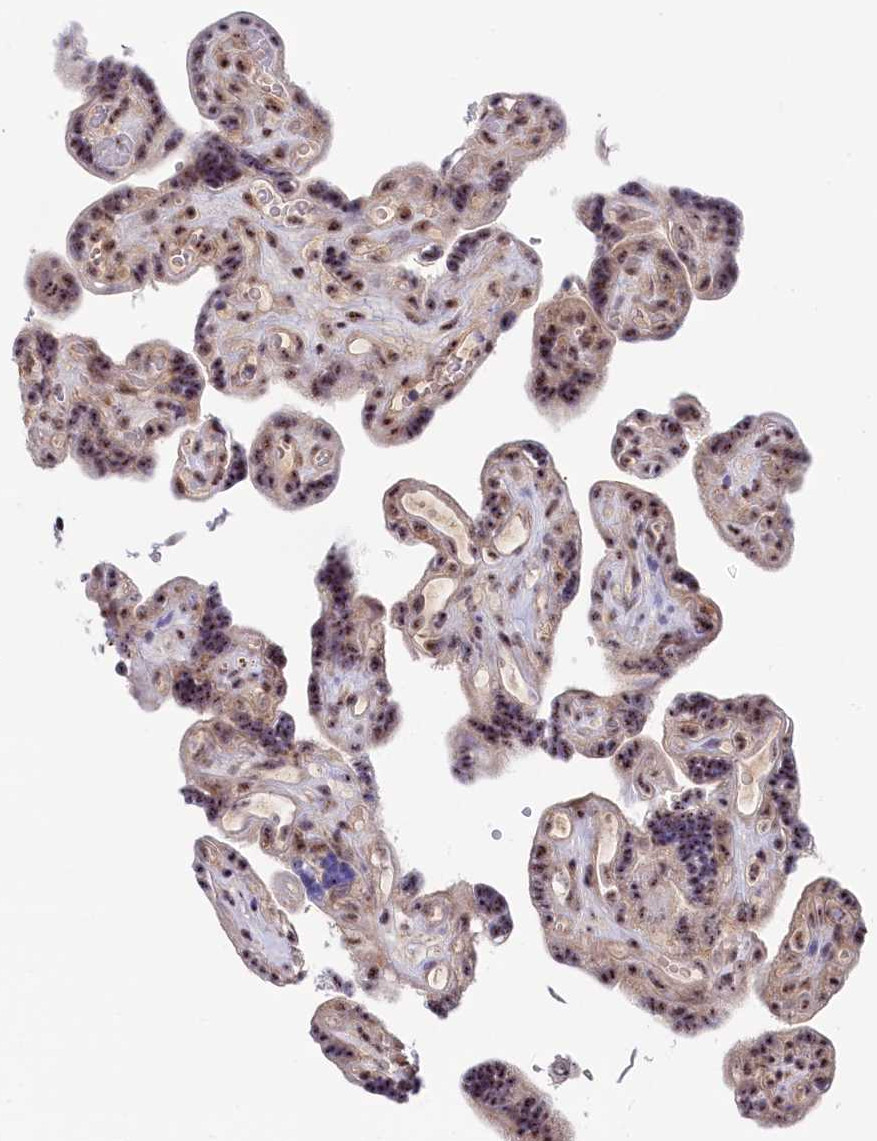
{"staining": {"intensity": "moderate", "quantity": ">75%", "location": "cytoplasmic/membranous,nuclear"}, "tissue": "placenta", "cell_type": "Decidual cells", "image_type": "normal", "snomed": [{"axis": "morphology", "description": "Normal tissue, NOS"}, {"axis": "topography", "description": "Placenta"}], "caption": "Immunohistochemical staining of normal human placenta shows >75% levels of moderate cytoplasmic/membranous,nuclear protein positivity in about >75% of decidual cells.", "gene": "TAB1", "patient": {"sex": "female", "age": 30}}